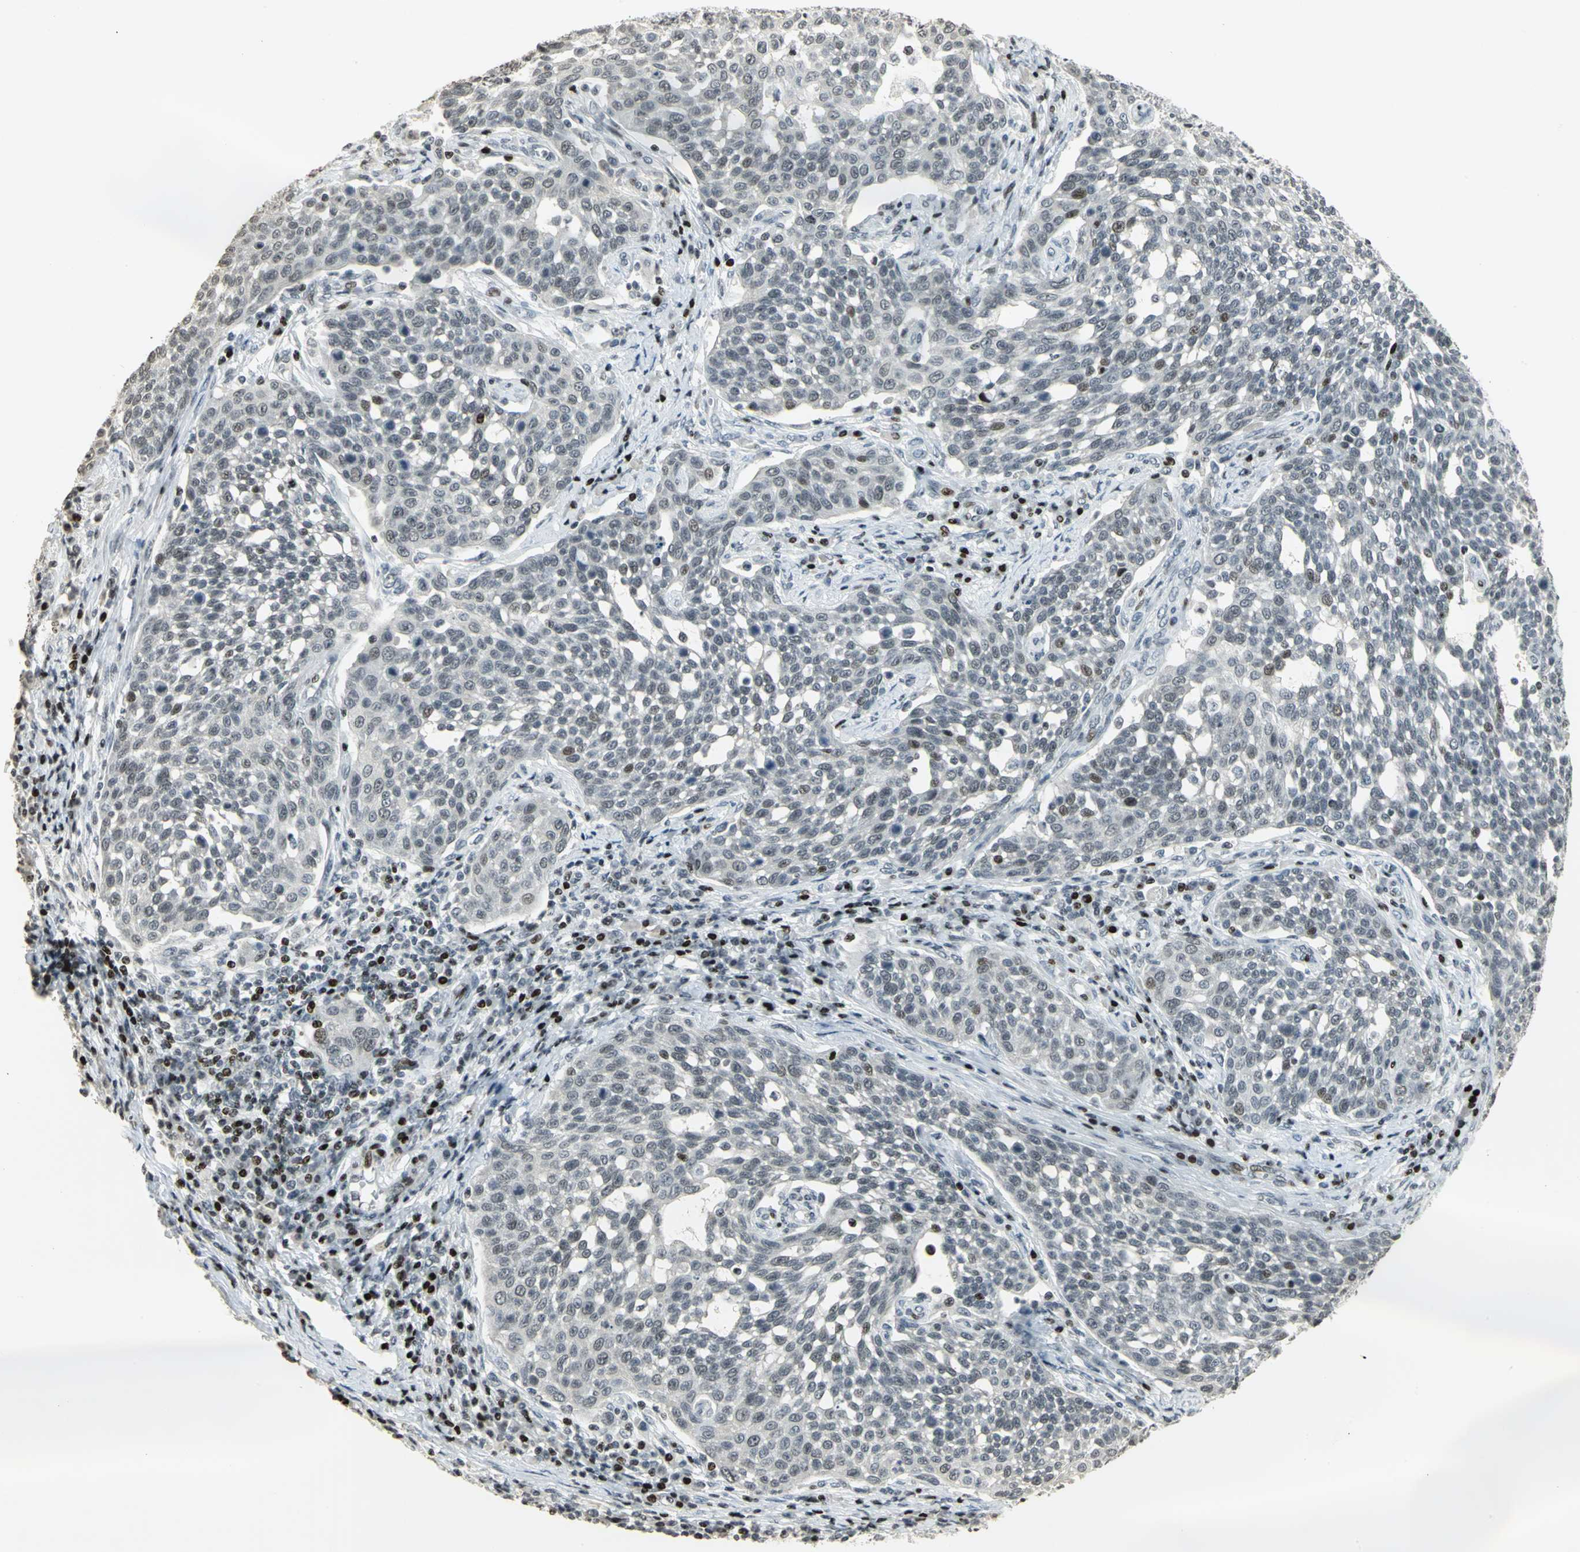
{"staining": {"intensity": "moderate", "quantity": "<25%", "location": "nuclear"}, "tissue": "cervical cancer", "cell_type": "Tumor cells", "image_type": "cancer", "snomed": [{"axis": "morphology", "description": "Squamous cell carcinoma, NOS"}, {"axis": "topography", "description": "Cervix"}], "caption": "High-power microscopy captured an immunohistochemistry micrograph of cervical cancer, revealing moderate nuclear positivity in about <25% of tumor cells.", "gene": "KDM1A", "patient": {"sex": "female", "age": 34}}